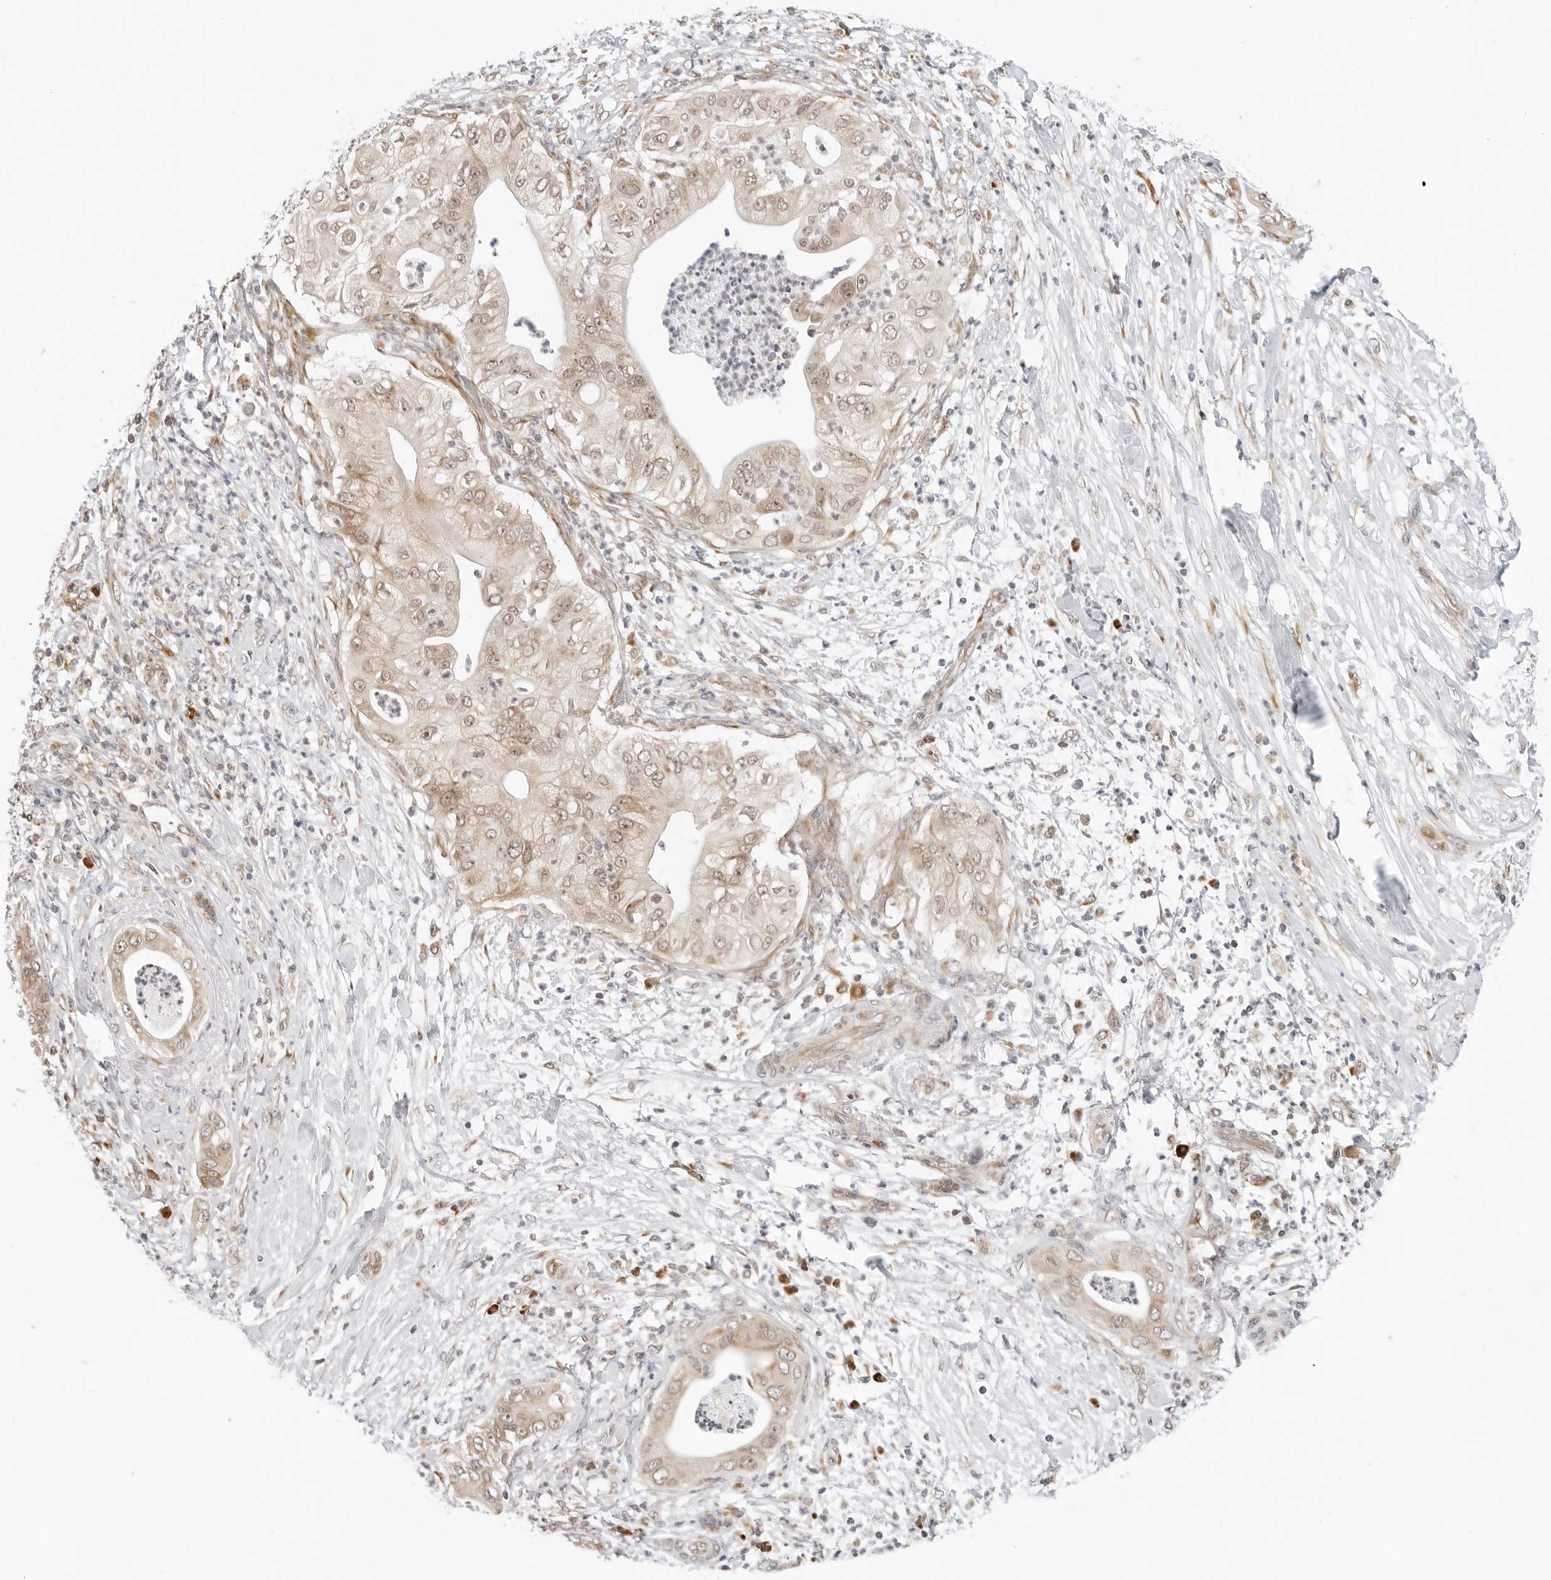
{"staining": {"intensity": "weak", "quantity": ">75%", "location": "cytoplasmic/membranous"}, "tissue": "pancreatic cancer", "cell_type": "Tumor cells", "image_type": "cancer", "snomed": [{"axis": "morphology", "description": "Adenocarcinoma, NOS"}, {"axis": "topography", "description": "Pancreas"}], "caption": "Weak cytoplasmic/membranous staining is present in about >75% of tumor cells in pancreatic cancer (adenocarcinoma).", "gene": "POLR3GL", "patient": {"sex": "female", "age": 78}}